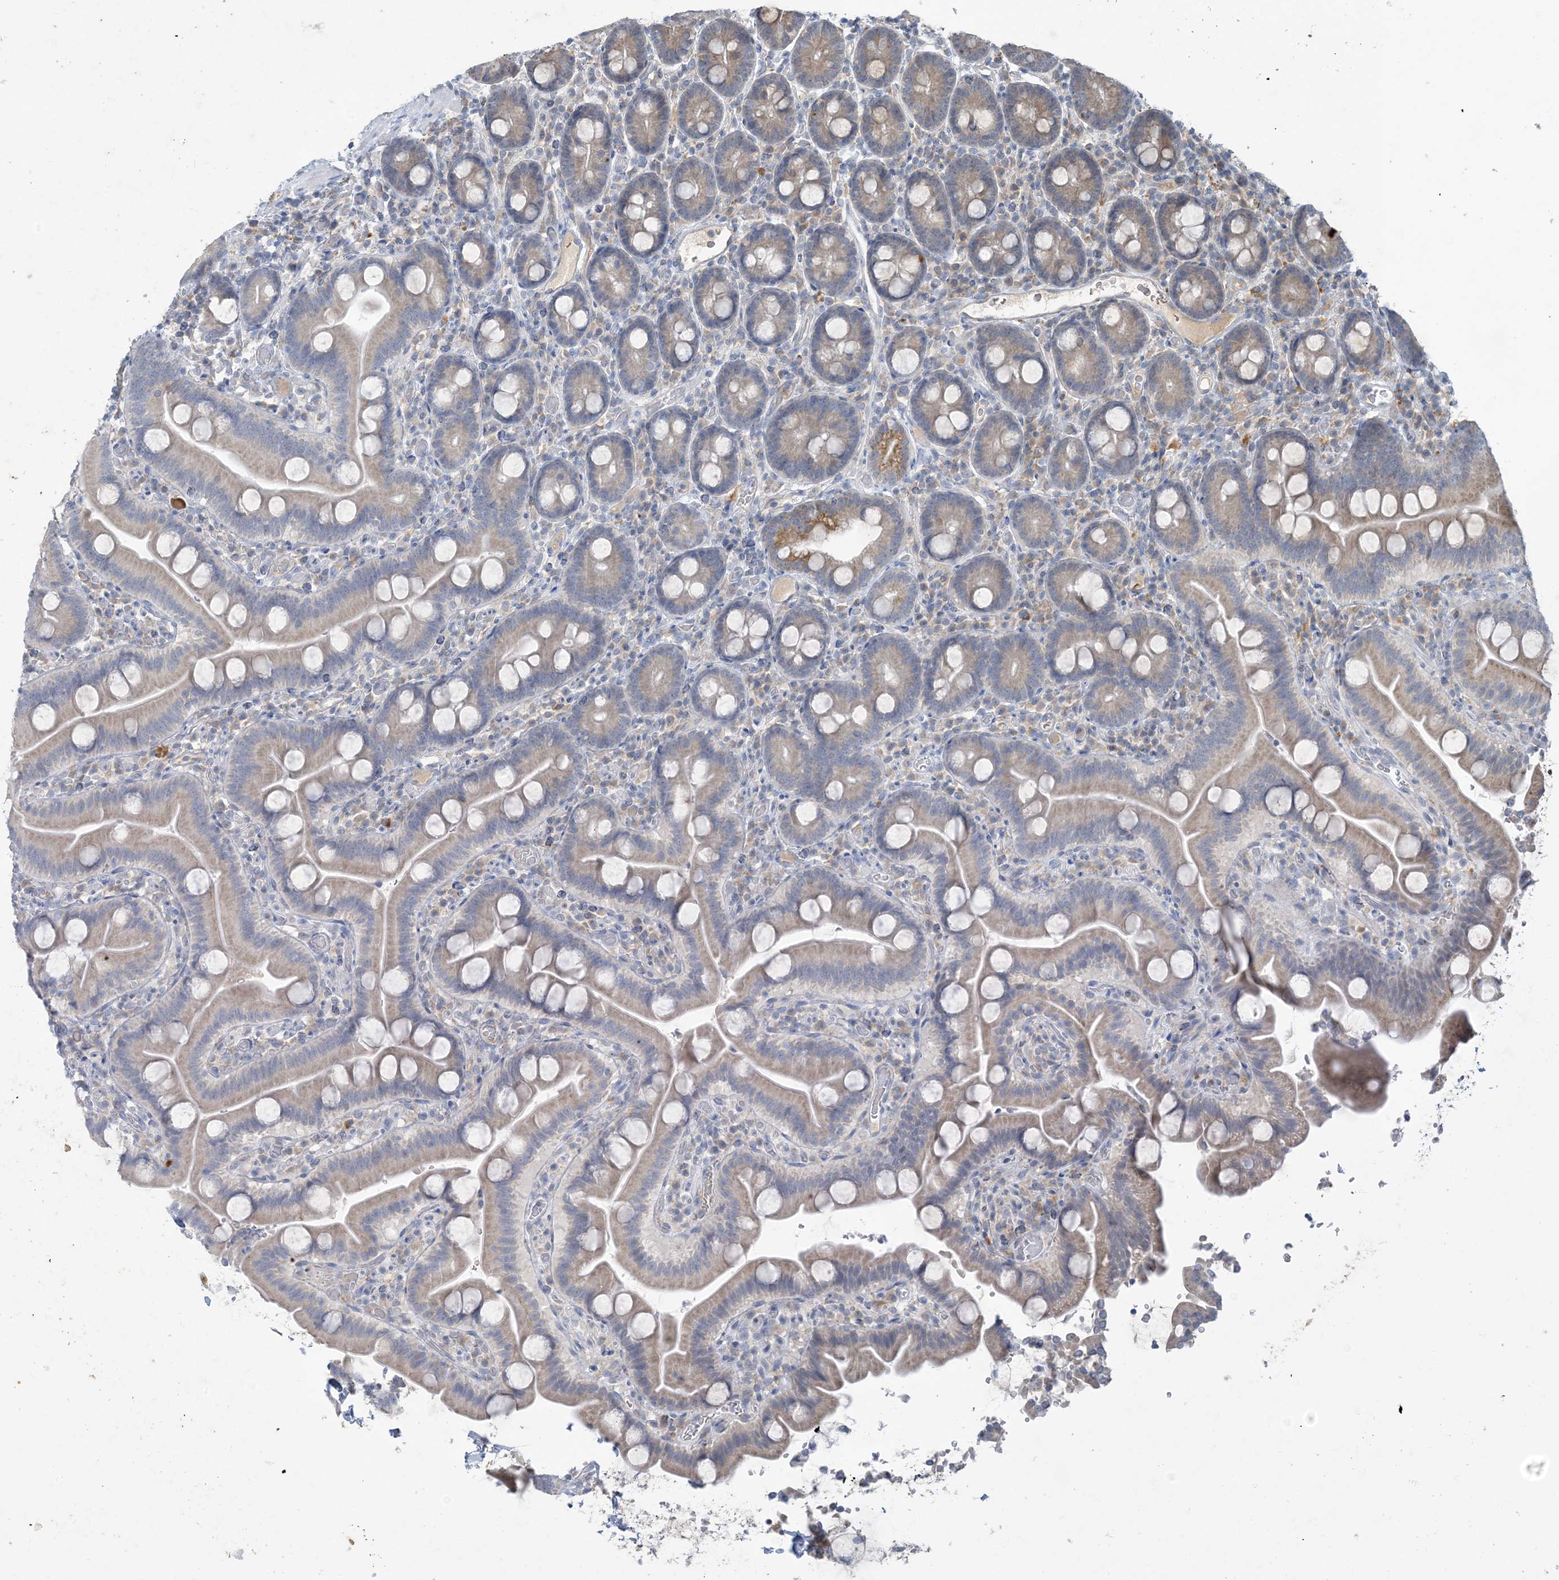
{"staining": {"intensity": "moderate", "quantity": "25%-75%", "location": "cytoplasmic/membranous"}, "tissue": "duodenum", "cell_type": "Glandular cells", "image_type": "normal", "snomed": [{"axis": "morphology", "description": "Normal tissue, NOS"}, {"axis": "topography", "description": "Duodenum"}], "caption": "Approximately 25%-75% of glandular cells in normal human duodenum reveal moderate cytoplasmic/membranous protein expression as visualized by brown immunohistochemical staining.", "gene": "MRPS18A", "patient": {"sex": "male", "age": 55}}